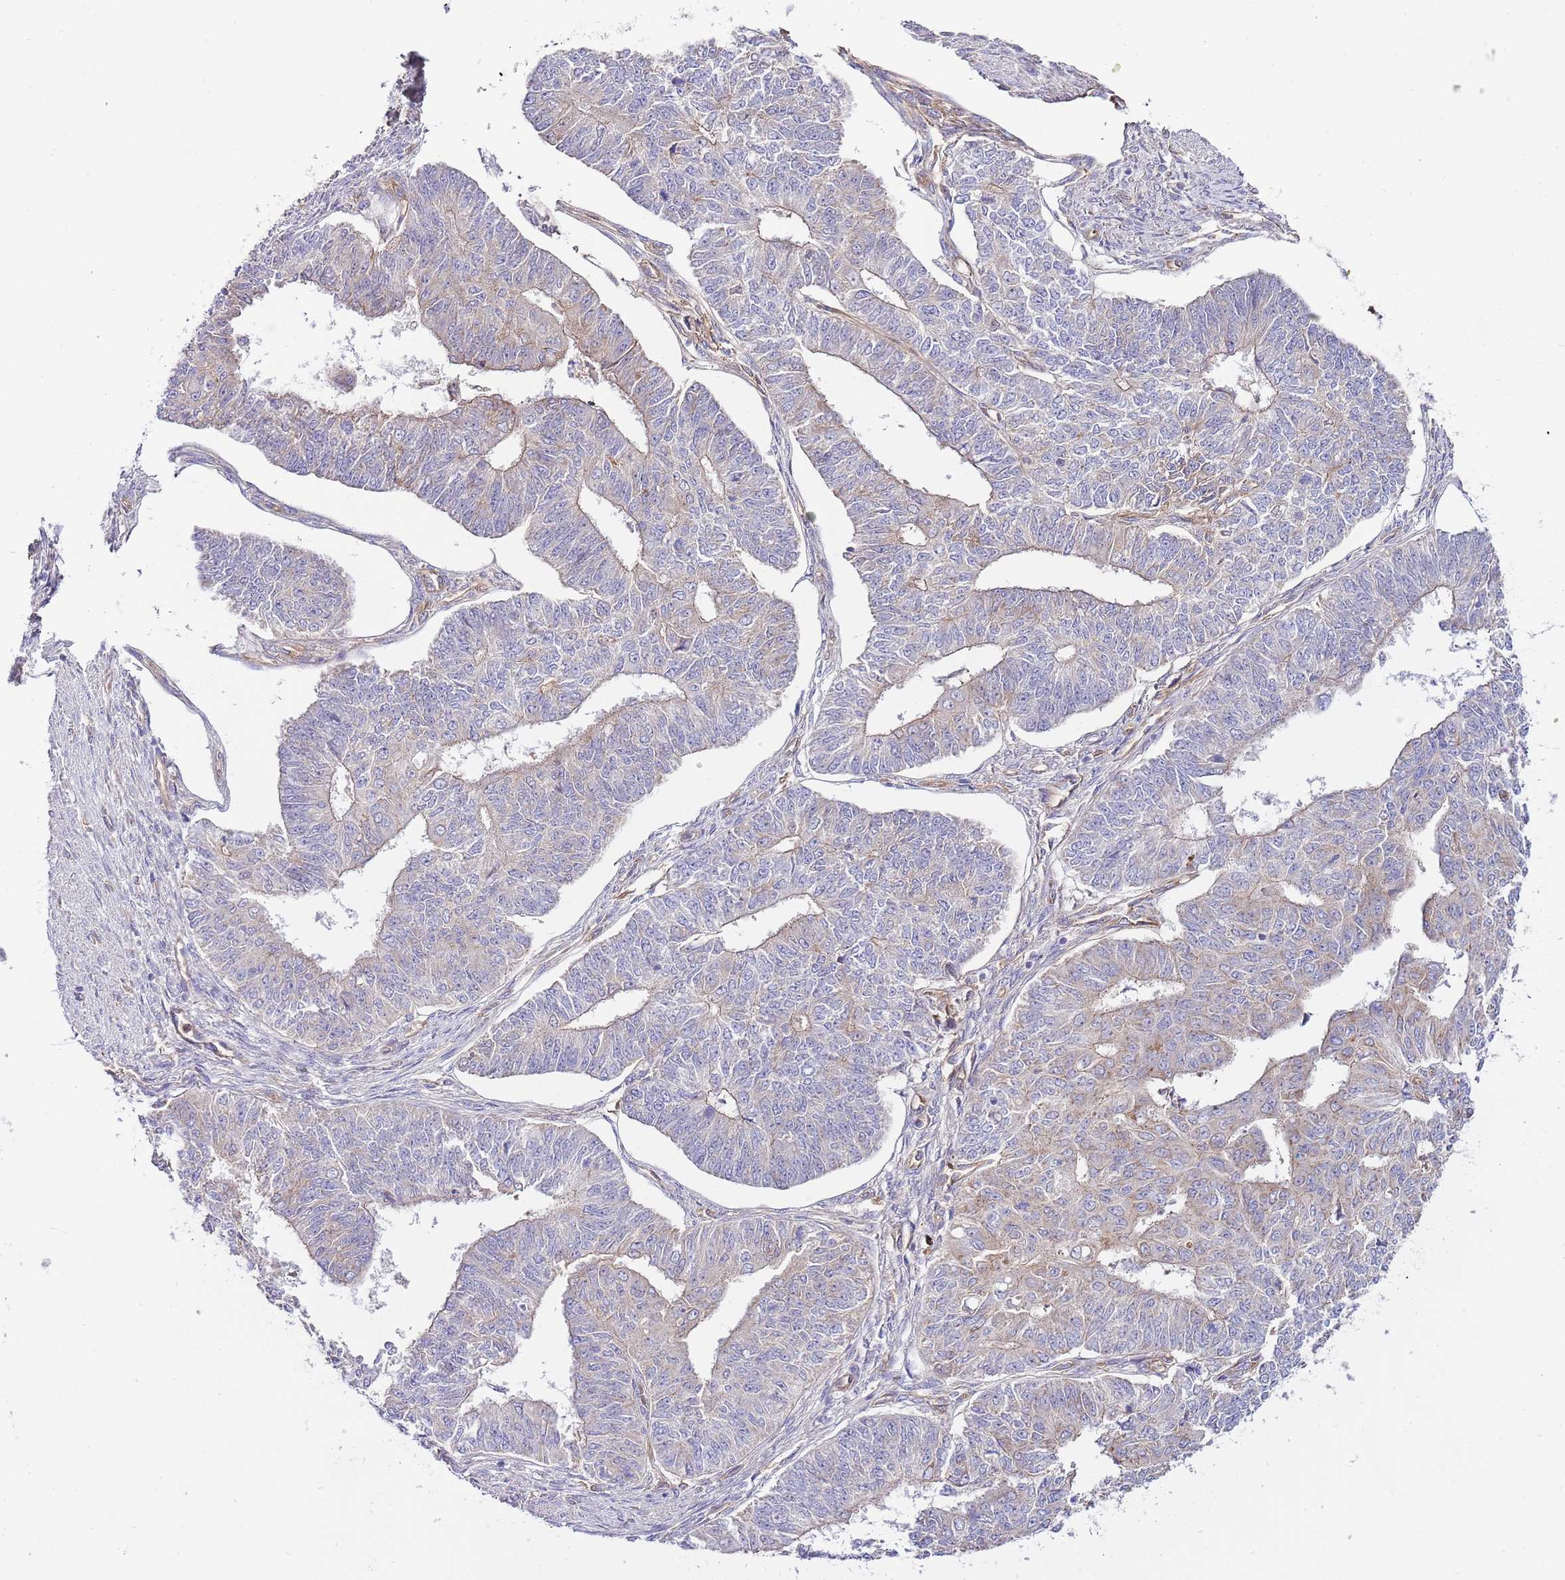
{"staining": {"intensity": "weak", "quantity": "25%-75%", "location": "cytoplasmic/membranous"}, "tissue": "endometrial cancer", "cell_type": "Tumor cells", "image_type": "cancer", "snomed": [{"axis": "morphology", "description": "Adenocarcinoma, NOS"}, {"axis": "topography", "description": "Endometrium"}], "caption": "Endometrial cancer stained for a protein shows weak cytoplasmic/membranous positivity in tumor cells. The staining is performed using DAB brown chromogen to label protein expression. The nuclei are counter-stained blue using hematoxylin.", "gene": "DOCK6", "patient": {"sex": "female", "age": 32}}